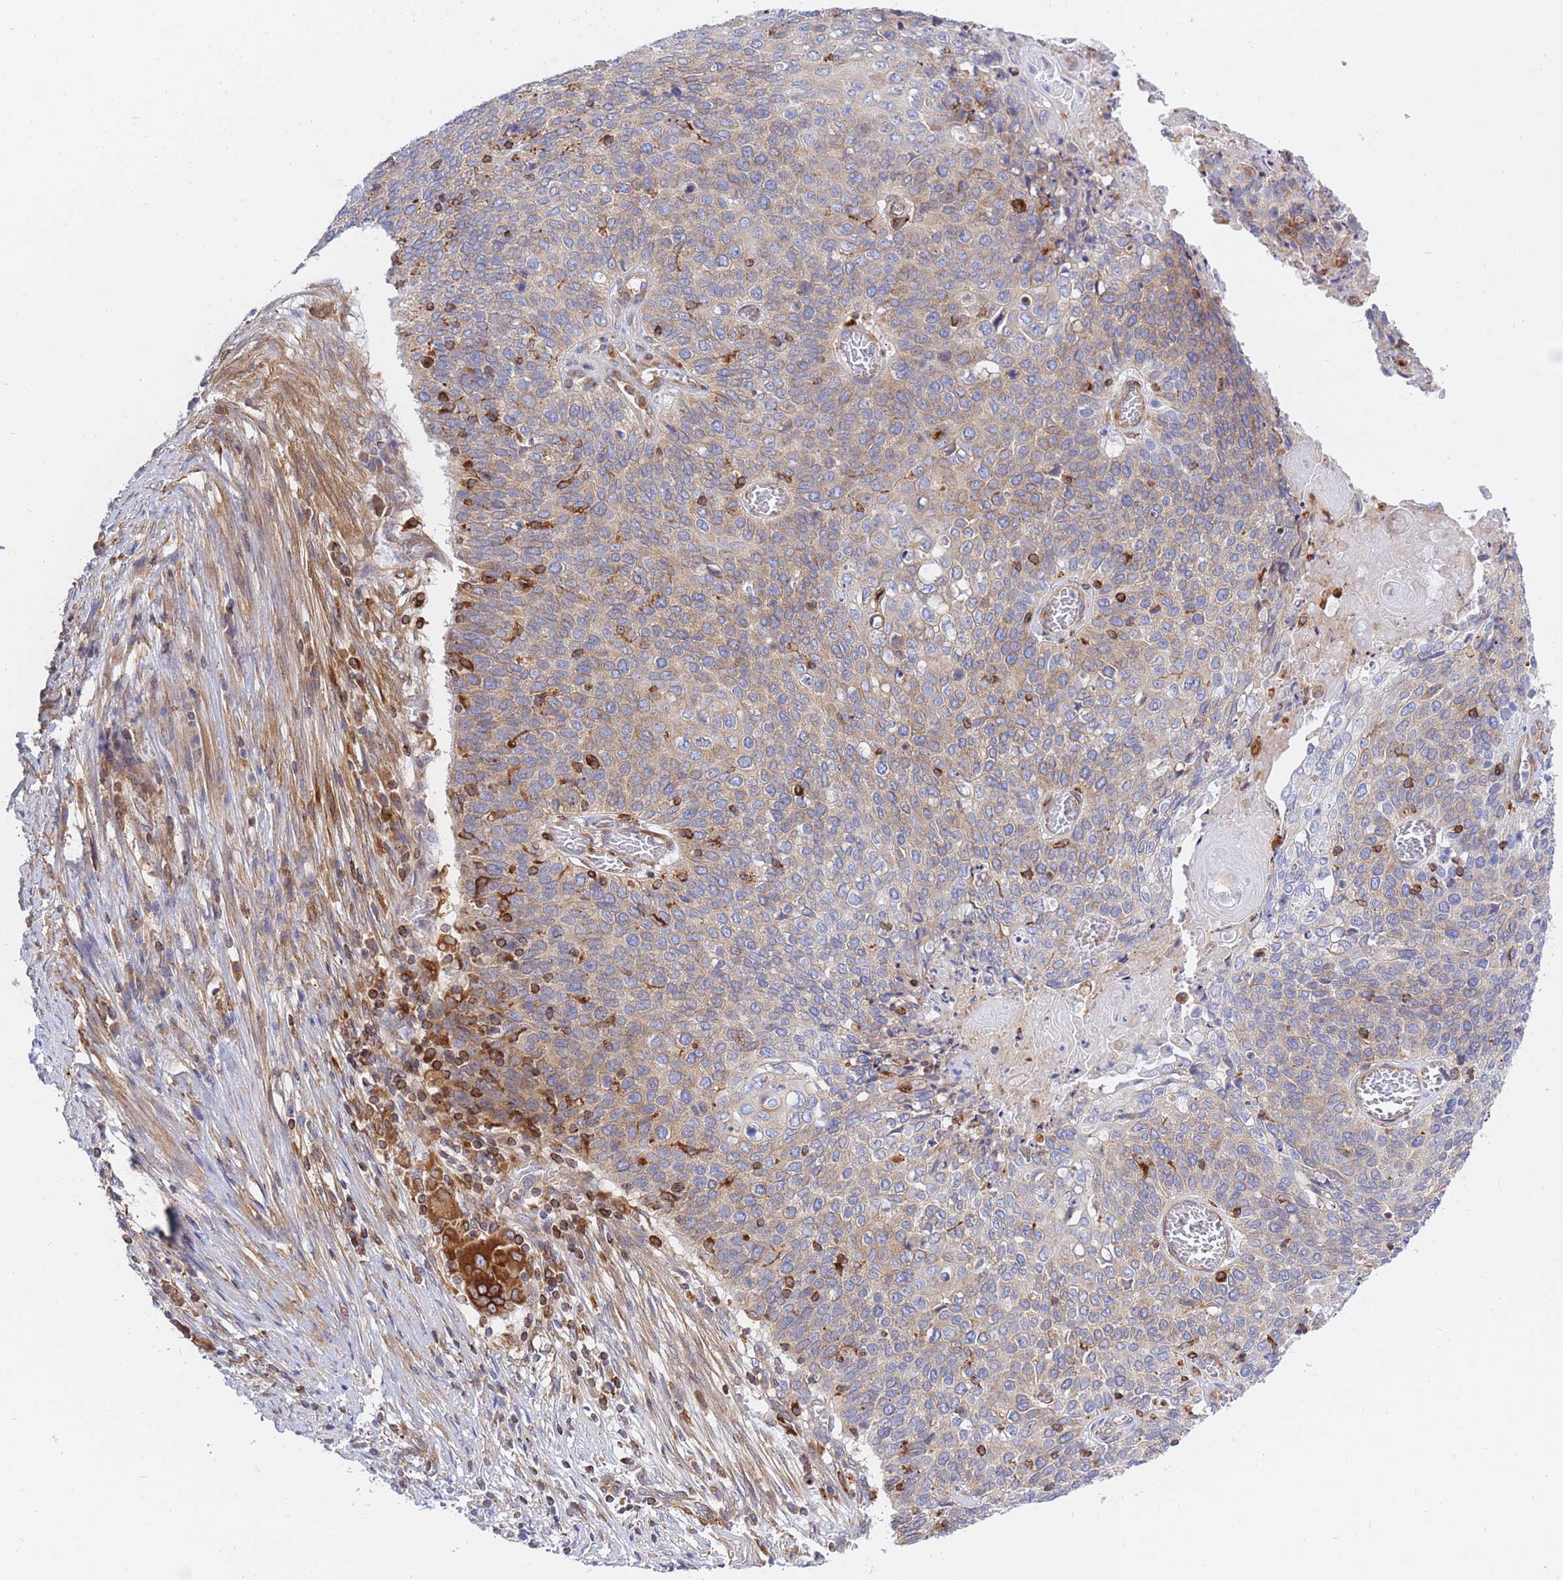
{"staining": {"intensity": "moderate", "quantity": "25%-75%", "location": "cytoplasmic/membranous"}, "tissue": "cervical cancer", "cell_type": "Tumor cells", "image_type": "cancer", "snomed": [{"axis": "morphology", "description": "Squamous cell carcinoma, NOS"}, {"axis": "topography", "description": "Cervix"}], "caption": "Immunohistochemical staining of human cervical cancer reveals moderate cytoplasmic/membranous protein expression in about 25%-75% of tumor cells.", "gene": "REM1", "patient": {"sex": "female", "age": 39}}